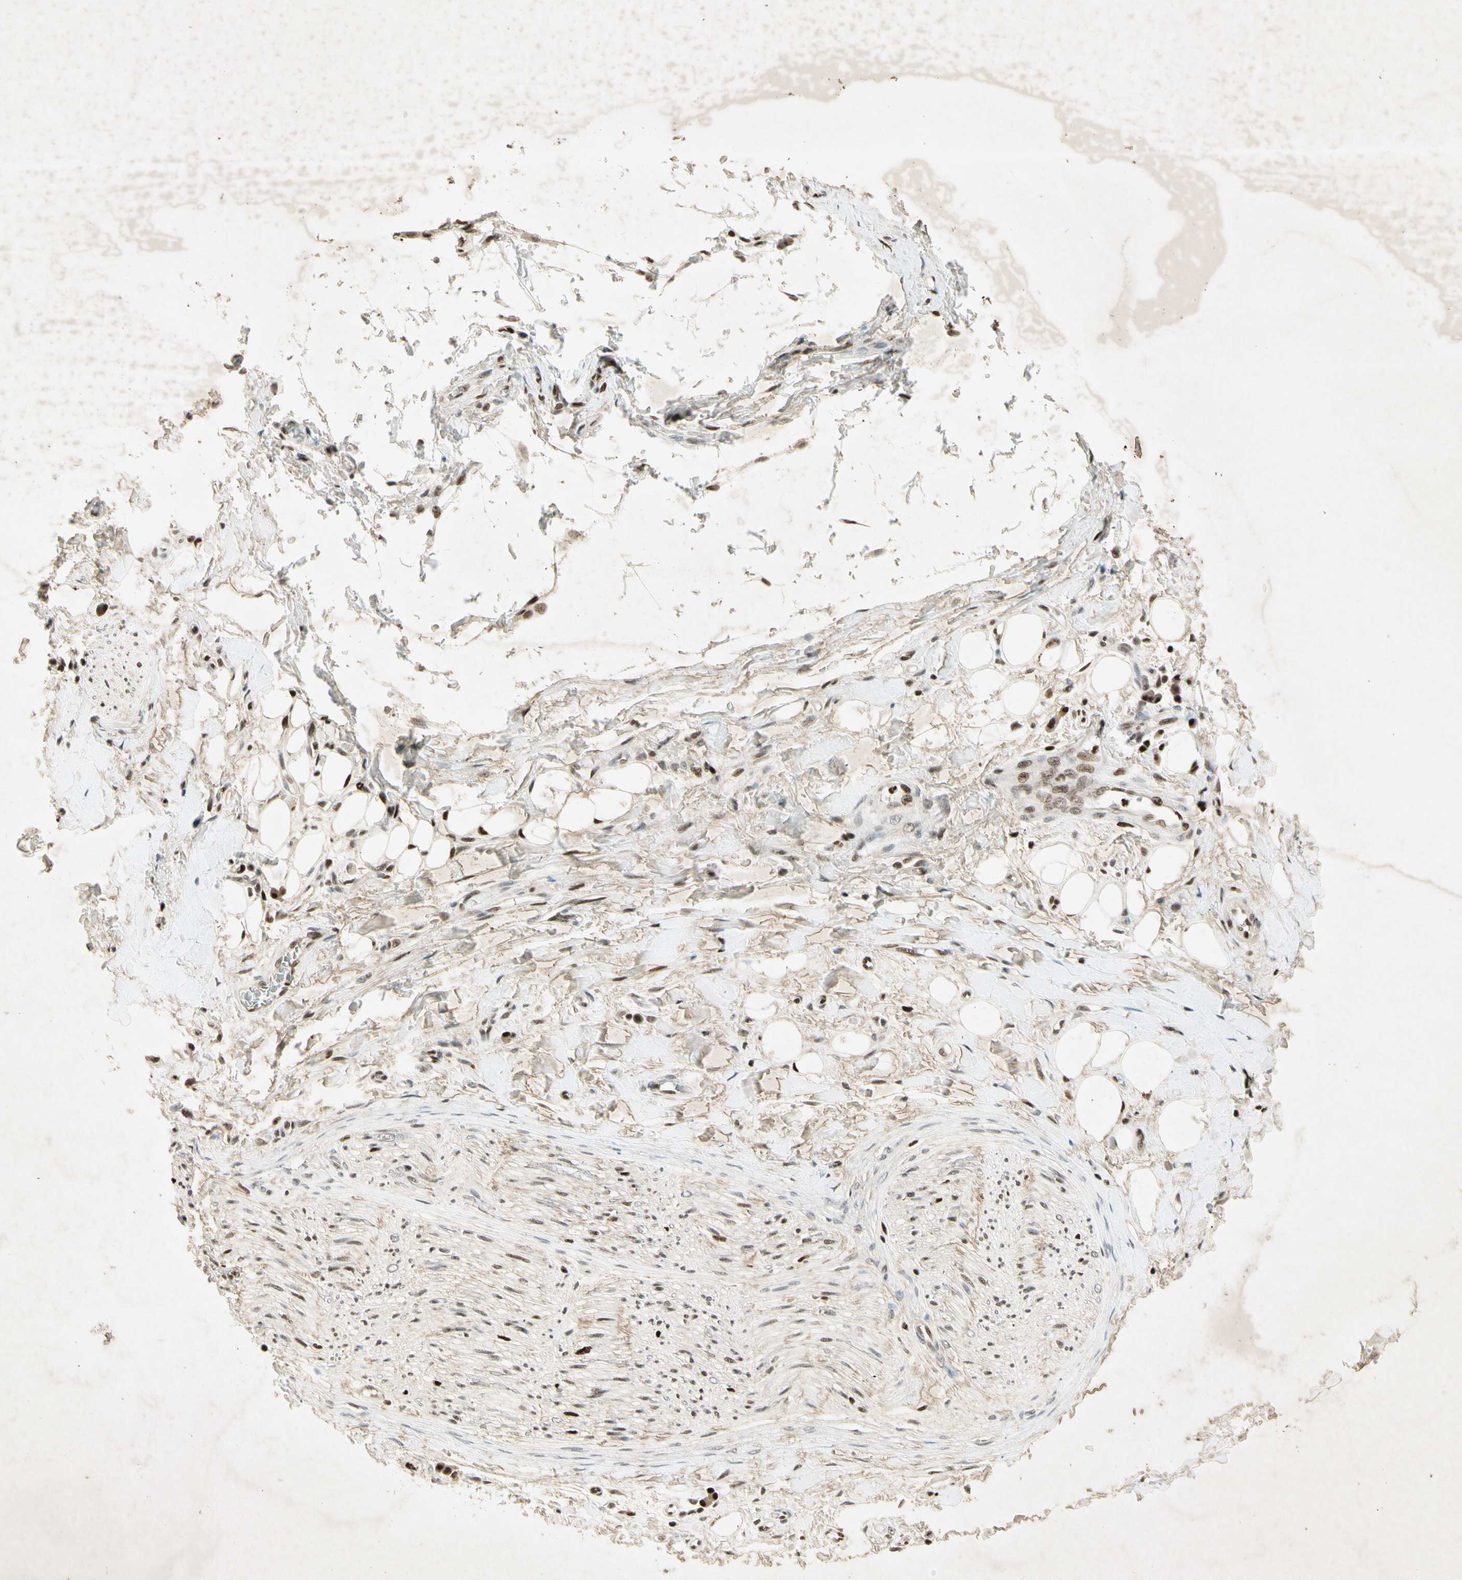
{"staining": {"intensity": "moderate", "quantity": ">75%", "location": "cytoplasmic/membranous,nuclear"}, "tissue": "adipose tissue", "cell_type": "Adipocytes", "image_type": "normal", "snomed": [{"axis": "morphology", "description": "Normal tissue, NOS"}, {"axis": "morphology", "description": "Adenocarcinoma, NOS"}, {"axis": "topography", "description": "Esophagus"}], "caption": "Immunohistochemical staining of unremarkable adipose tissue shows medium levels of moderate cytoplasmic/membranous,nuclear staining in about >75% of adipocytes.", "gene": "RNF43", "patient": {"sex": "male", "age": 62}}